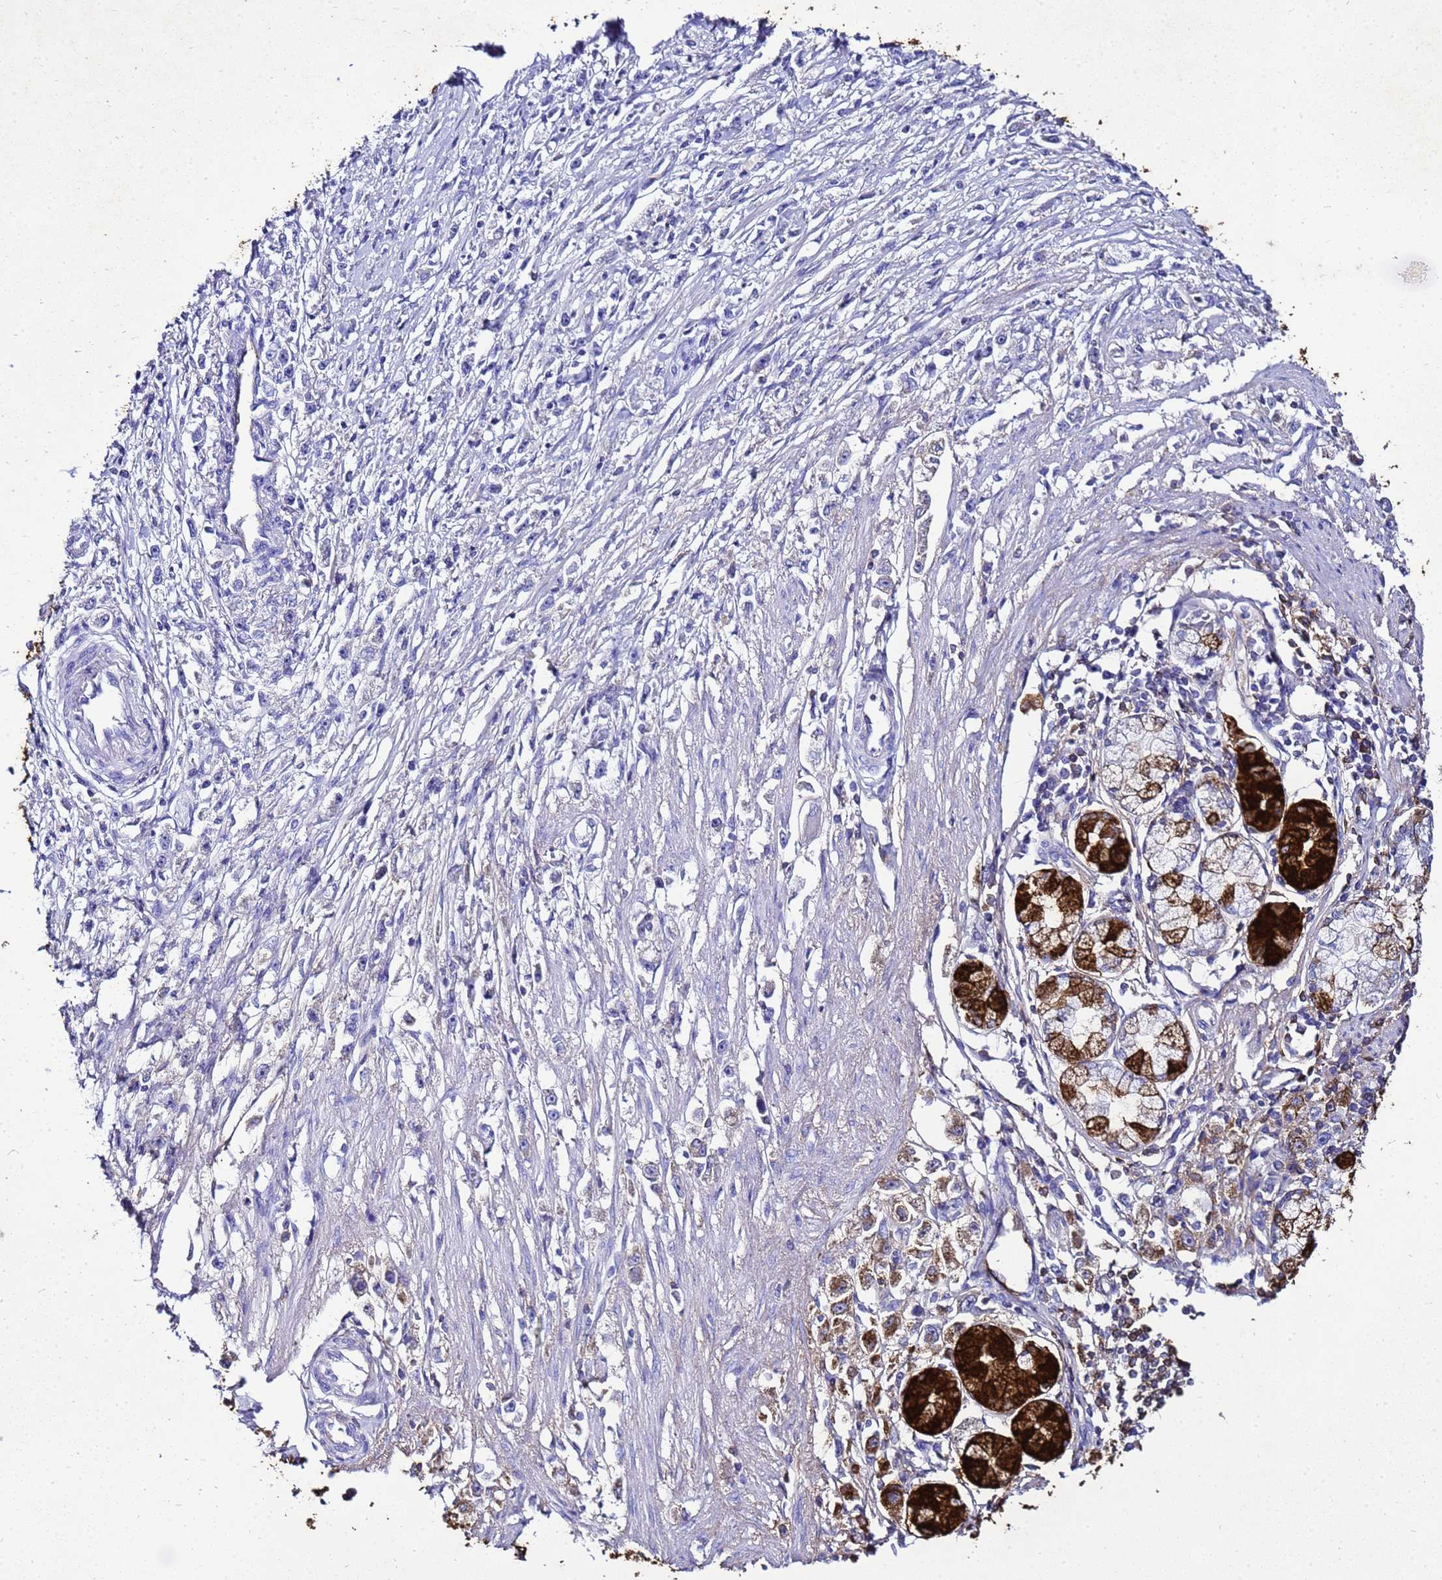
{"staining": {"intensity": "negative", "quantity": "none", "location": "none"}, "tissue": "stomach cancer", "cell_type": "Tumor cells", "image_type": "cancer", "snomed": [{"axis": "morphology", "description": "Adenocarcinoma, NOS"}, {"axis": "topography", "description": "Stomach"}], "caption": "Immunohistochemistry (IHC) histopathology image of stomach cancer stained for a protein (brown), which demonstrates no expression in tumor cells.", "gene": "LIPF", "patient": {"sex": "female", "age": 59}}